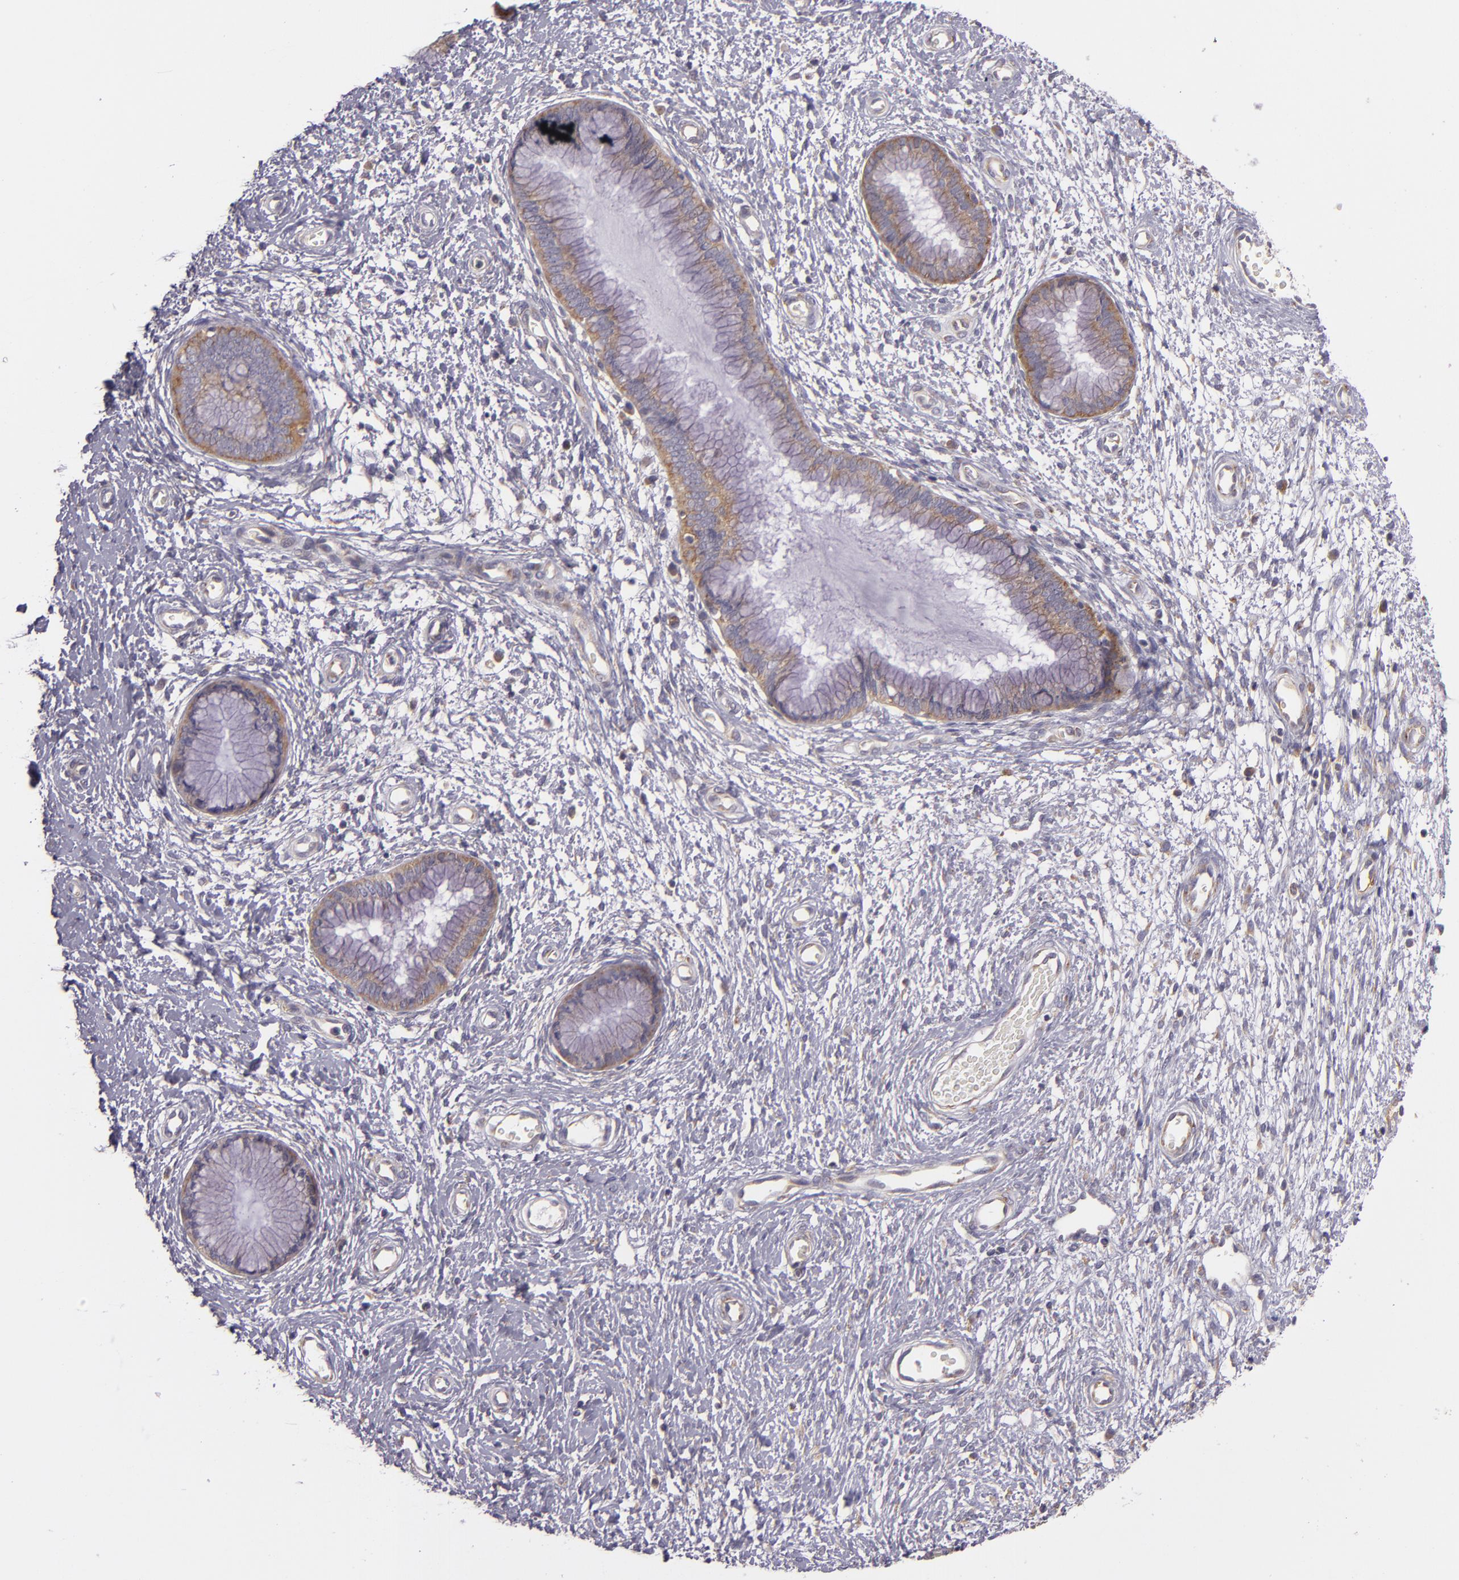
{"staining": {"intensity": "weak", "quantity": "25%-75%", "location": "cytoplasmic/membranous"}, "tissue": "cervix", "cell_type": "Glandular cells", "image_type": "normal", "snomed": [{"axis": "morphology", "description": "Normal tissue, NOS"}, {"axis": "topography", "description": "Cervix"}], "caption": "DAB (3,3'-diaminobenzidine) immunohistochemical staining of normal human cervix reveals weak cytoplasmic/membranous protein positivity in about 25%-75% of glandular cells.", "gene": "UPF3B", "patient": {"sex": "female", "age": 55}}